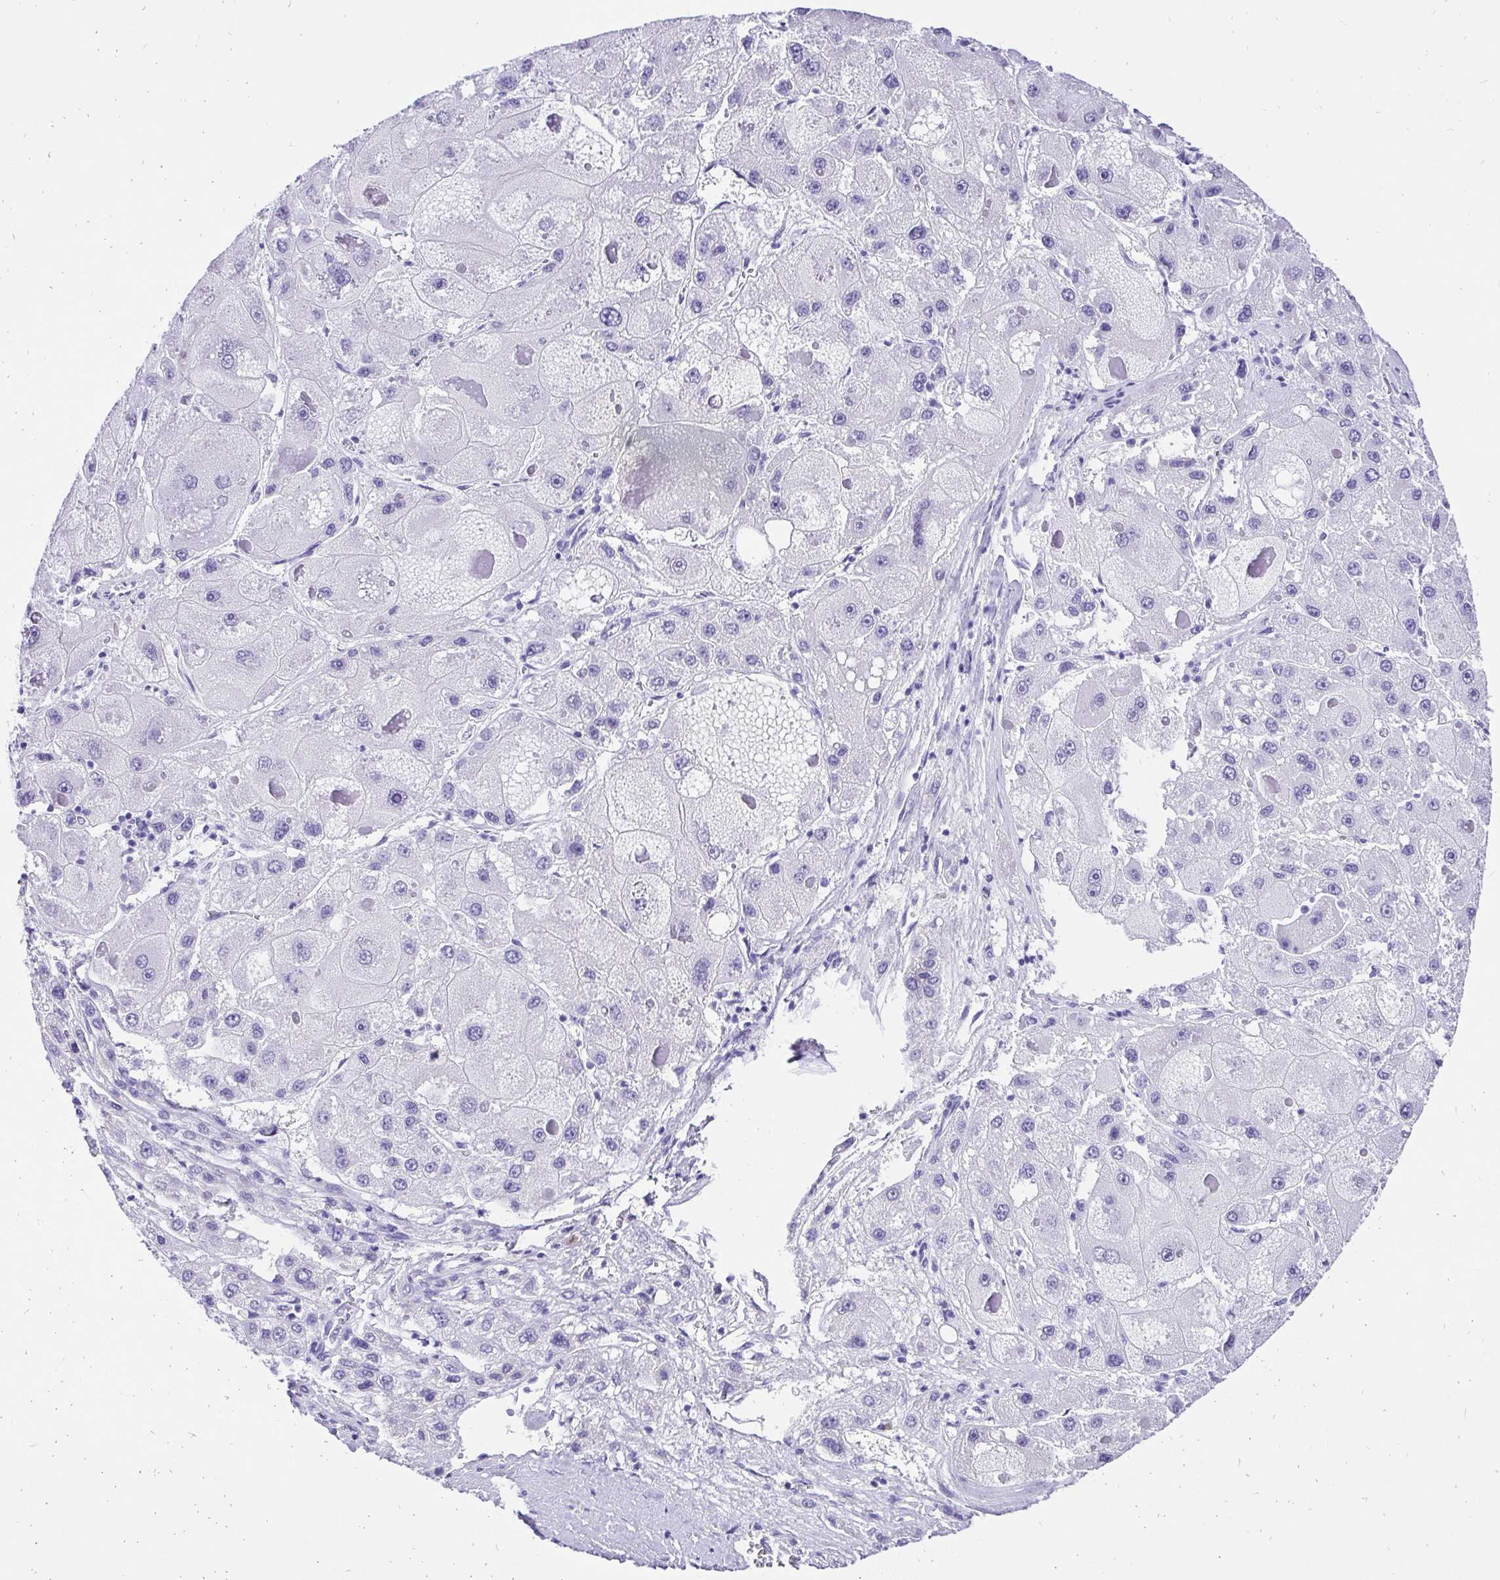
{"staining": {"intensity": "negative", "quantity": "none", "location": "none"}, "tissue": "liver cancer", "cell_type": "Tumor cells", "image_type": "cancer", "snomed": [{"axis": "morphology", "description": "Carcinoma, Hepatocellular, NOS"}, {"axis": "topography", "description": "Liver"}], "caption": "Tumor cells are negative for brown protein staining in liver hepatocellular carcinoma. The staining was performed using DAB to visualize the protein expression in brown, while the nuclei were stained in blue with hematoxylin (Magnification: 20x).", "gene": "KRT13", "patient": {"sex": "female", "age": 73}}